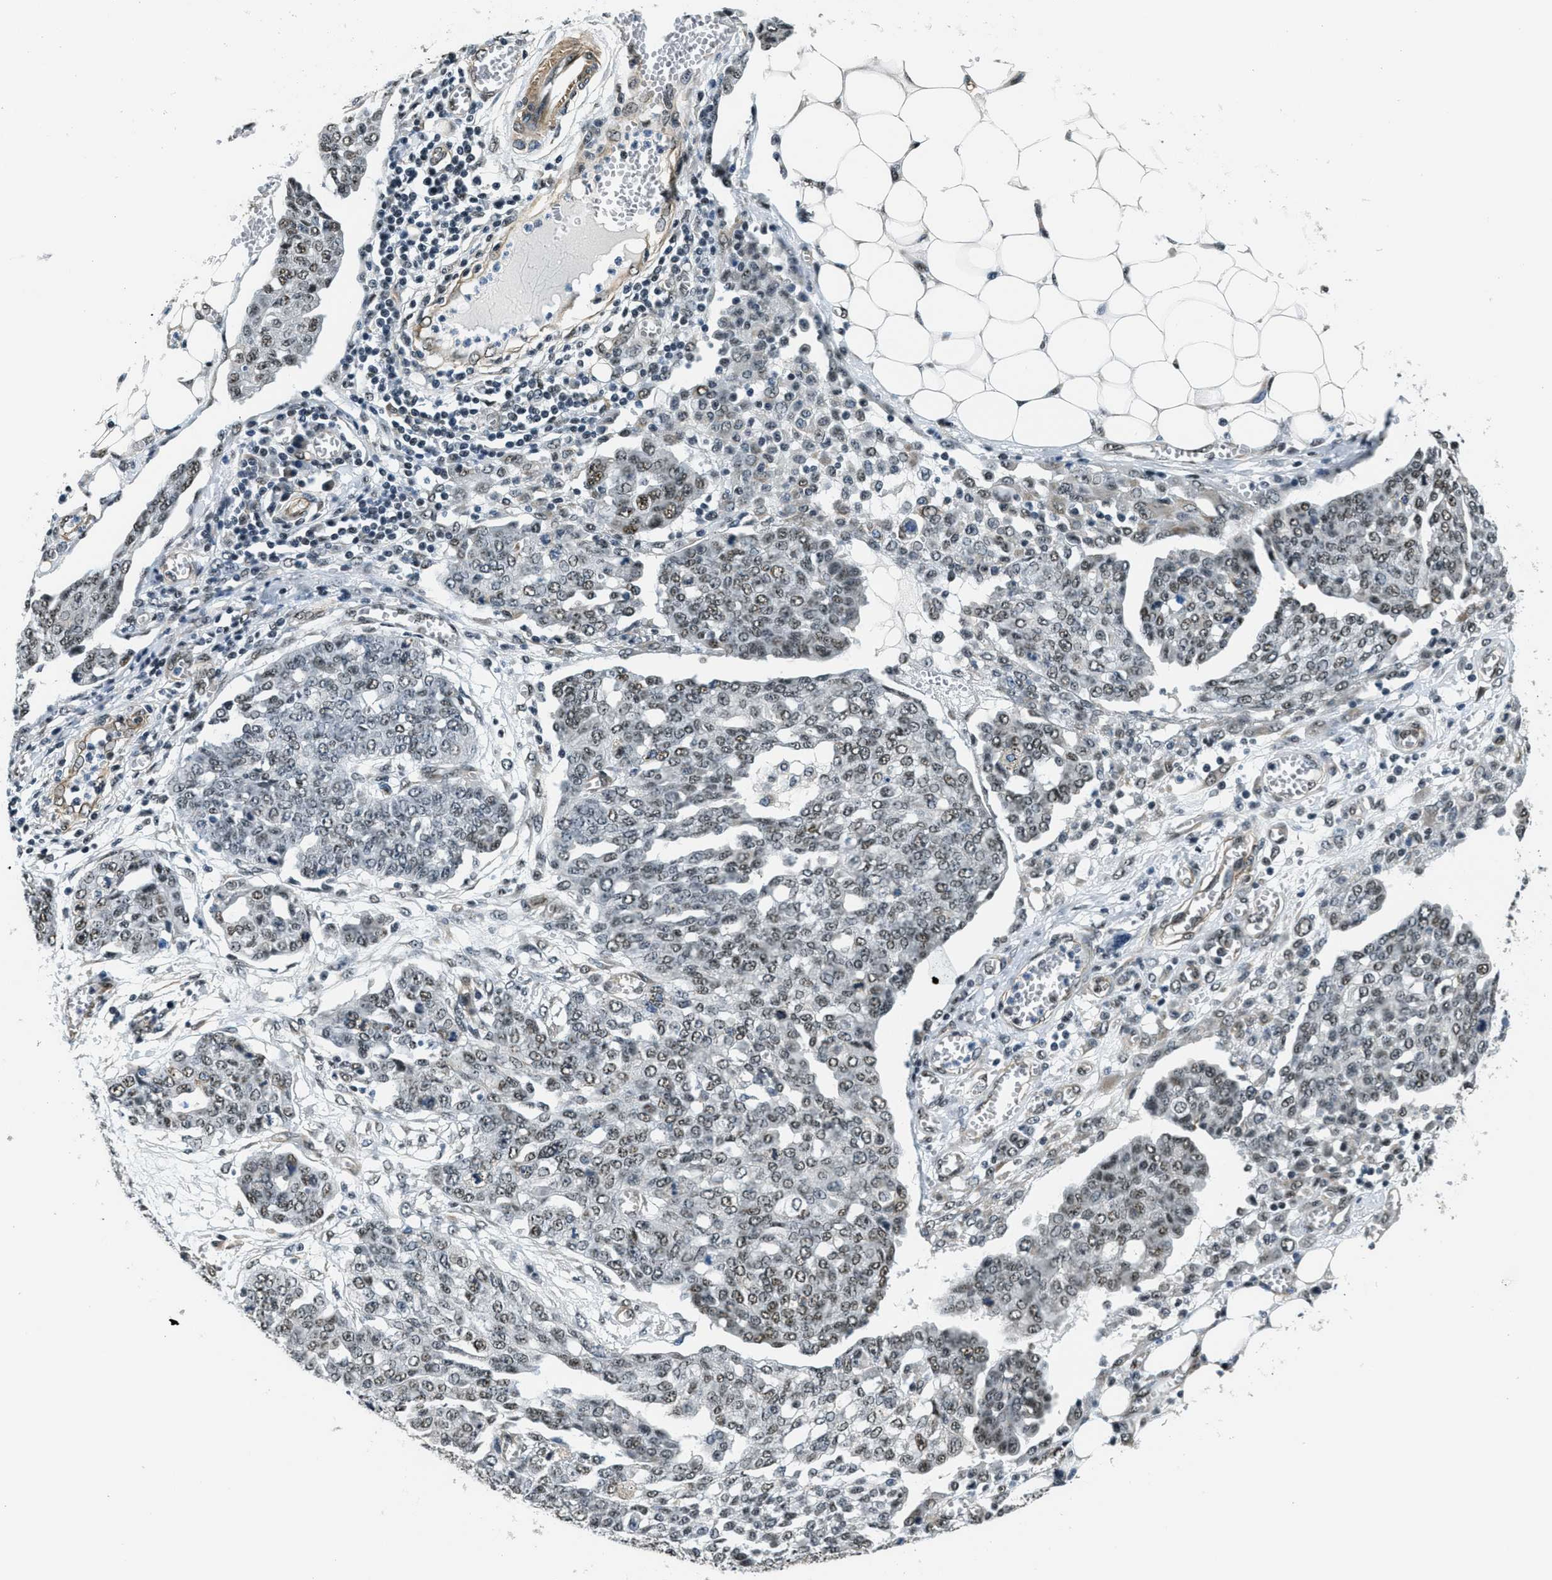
{"staining": {"intensity": "weak", "quantity": "25%-75%", "location": "nuclear"}, "tissue": "ovarian cancer", "cell_type": "Tumor cells", "image_type": "cancer", "snomed": [{"axis": "morphology", "description": "Cystadenocarcinoma, serous, NOS"}, {"axis": "topography", "description": "Soft tissue"}, {"axis": "topography", "description": "Ovary"}], "caption": "Human ovarian cancer (serous cystadenocarcinoma) stained with a brown dye shows weak nuclear positive positivity in approximately 25%-75% of tumor cells.", "gene": "CFAP36", "patient": {"sex": "female", "age": 57}}